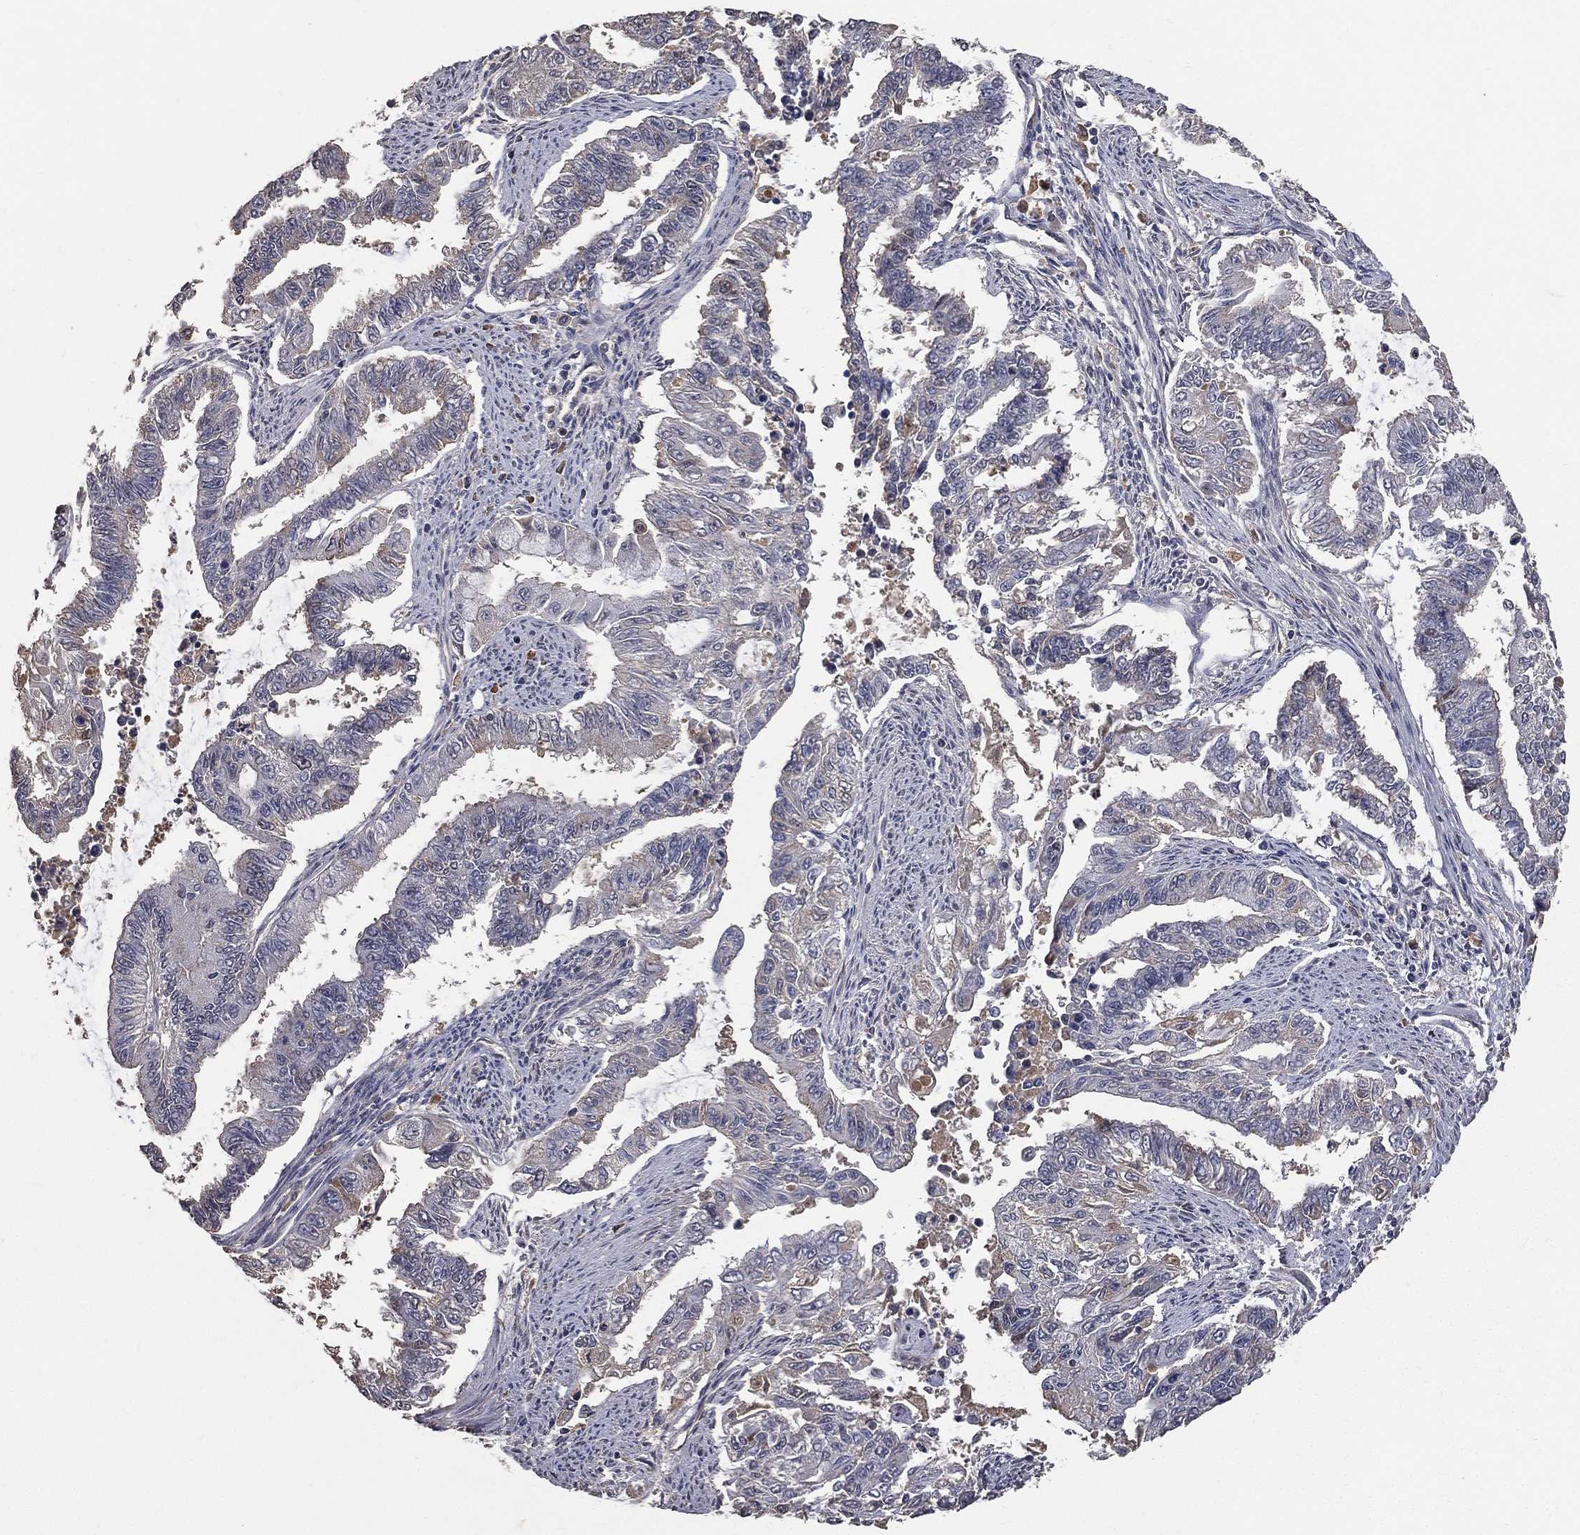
{"staining": {"intensity": "negative", "quantity": "none", "location": "none"}, "tissue": "endometrial cancer", "cell_type": "Tumor cells", "image_type": "cancer", "snomed": [{"axis": "morphology", "description": "Adenocarcinoma, NOS"}, {"axis": "topography", "description": "Uterus"}], "caption": "A high-resolution micrograph shows immunohistochemistry (IHC) staining of endometrial adenocarcinoma, which exhibits no significant positivity in tumor cells. (Brightfield microscopy of DAB (3,3'-diaminobenzidine) immunohistochemistry at high magnification).", "gene": "SNAP25", "patient": {"sex": "female", "age": 59}}